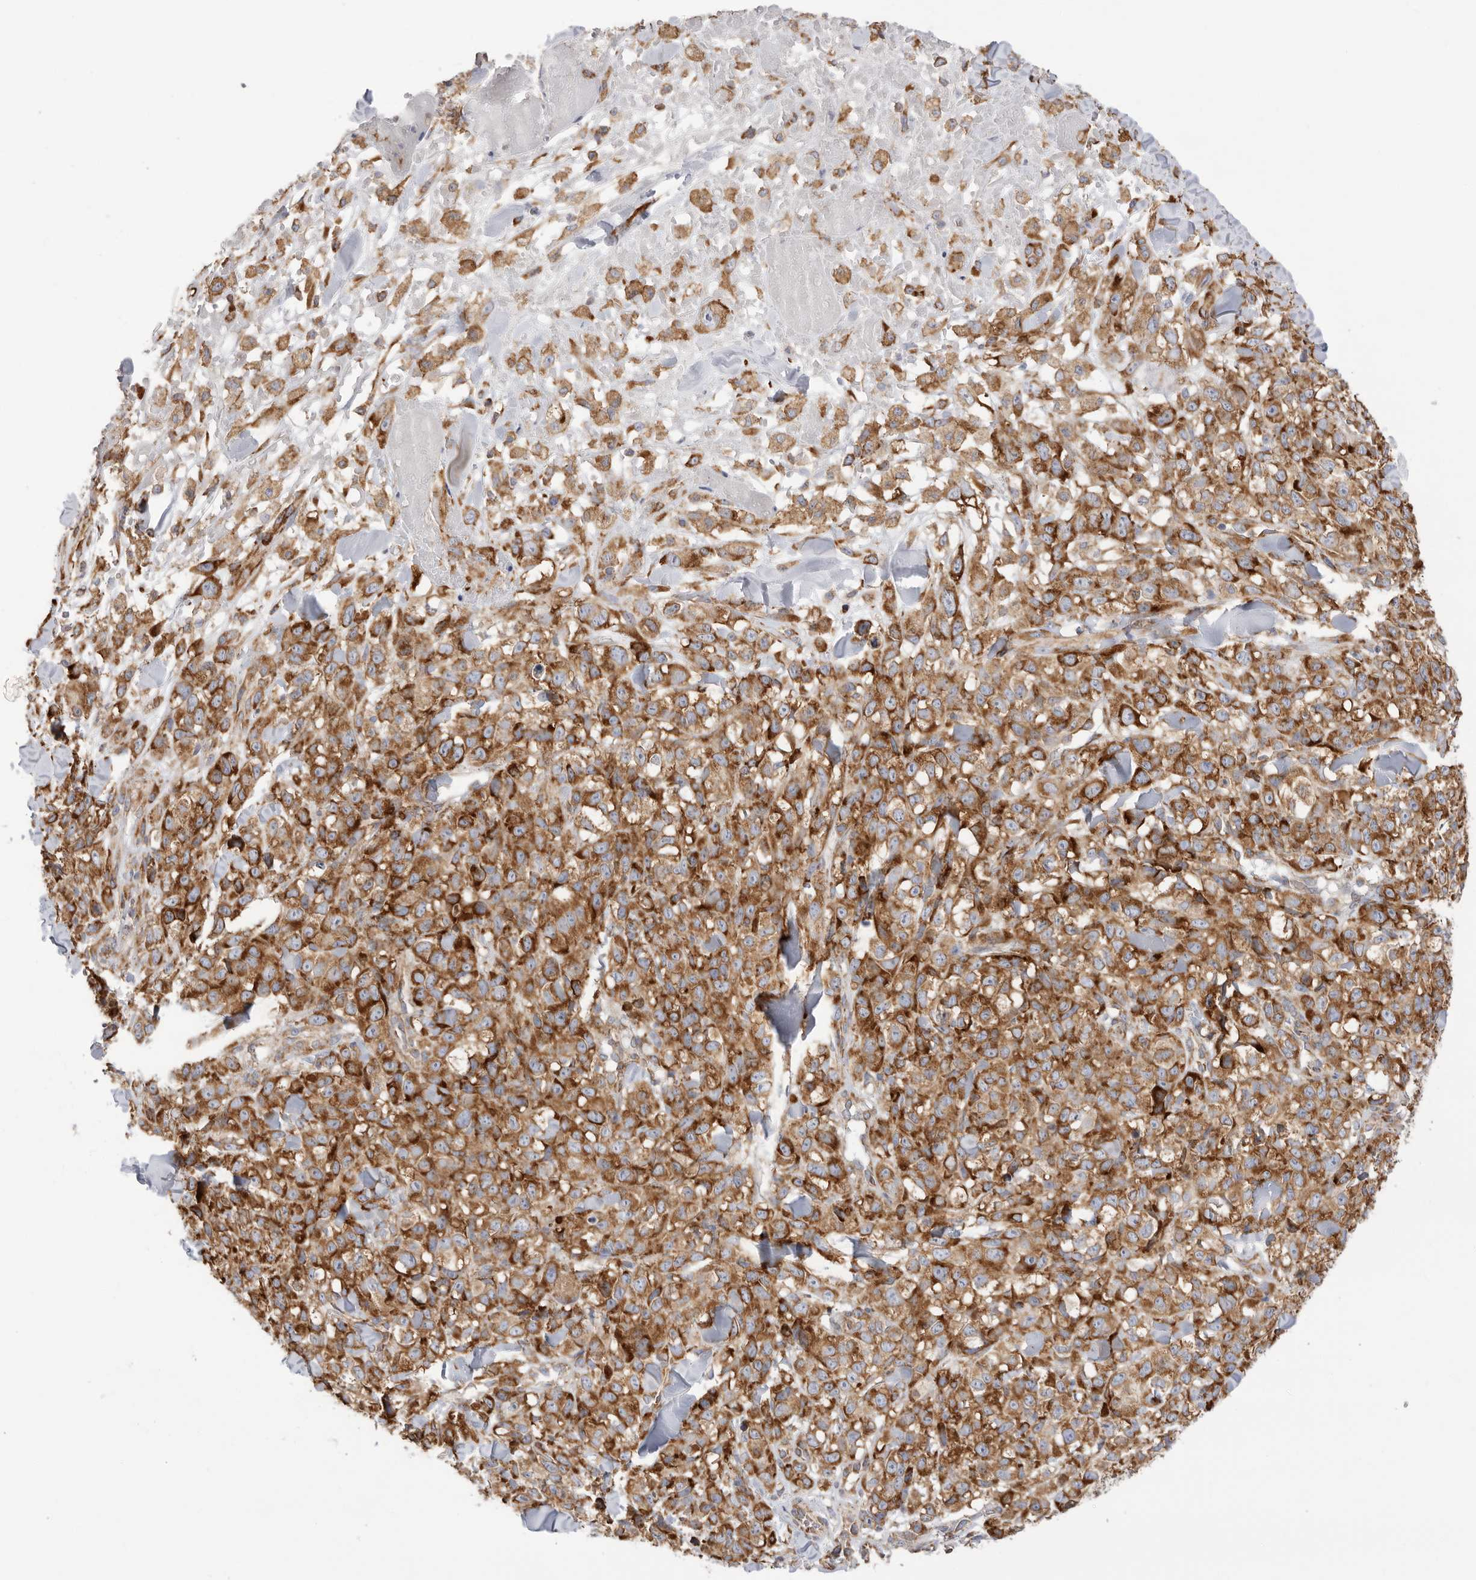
{"staining": {"intensity": "strong", "quantity": ">75%", "location": "cytoplasmic/membranous"}, "tissue": "melanoma", "cell_type": "Tumor cells", "image_type": "cancer", "snomed": [{"axis": "morphology", "description": "Malignant melanoma, Metastatic site"}, {"axis": "topography", "description": "Skin"}], "caption": "This image exhibits malignant melanoma (metastatic site) stained with IHC to label a protein in brown. The cytoplasmic/membranous of tumor cells show strong positivity for the protein. Nuclei are counter-stained blue.", "gene": "SERBP1", "patient": {"sex": "female", "age": 72}}